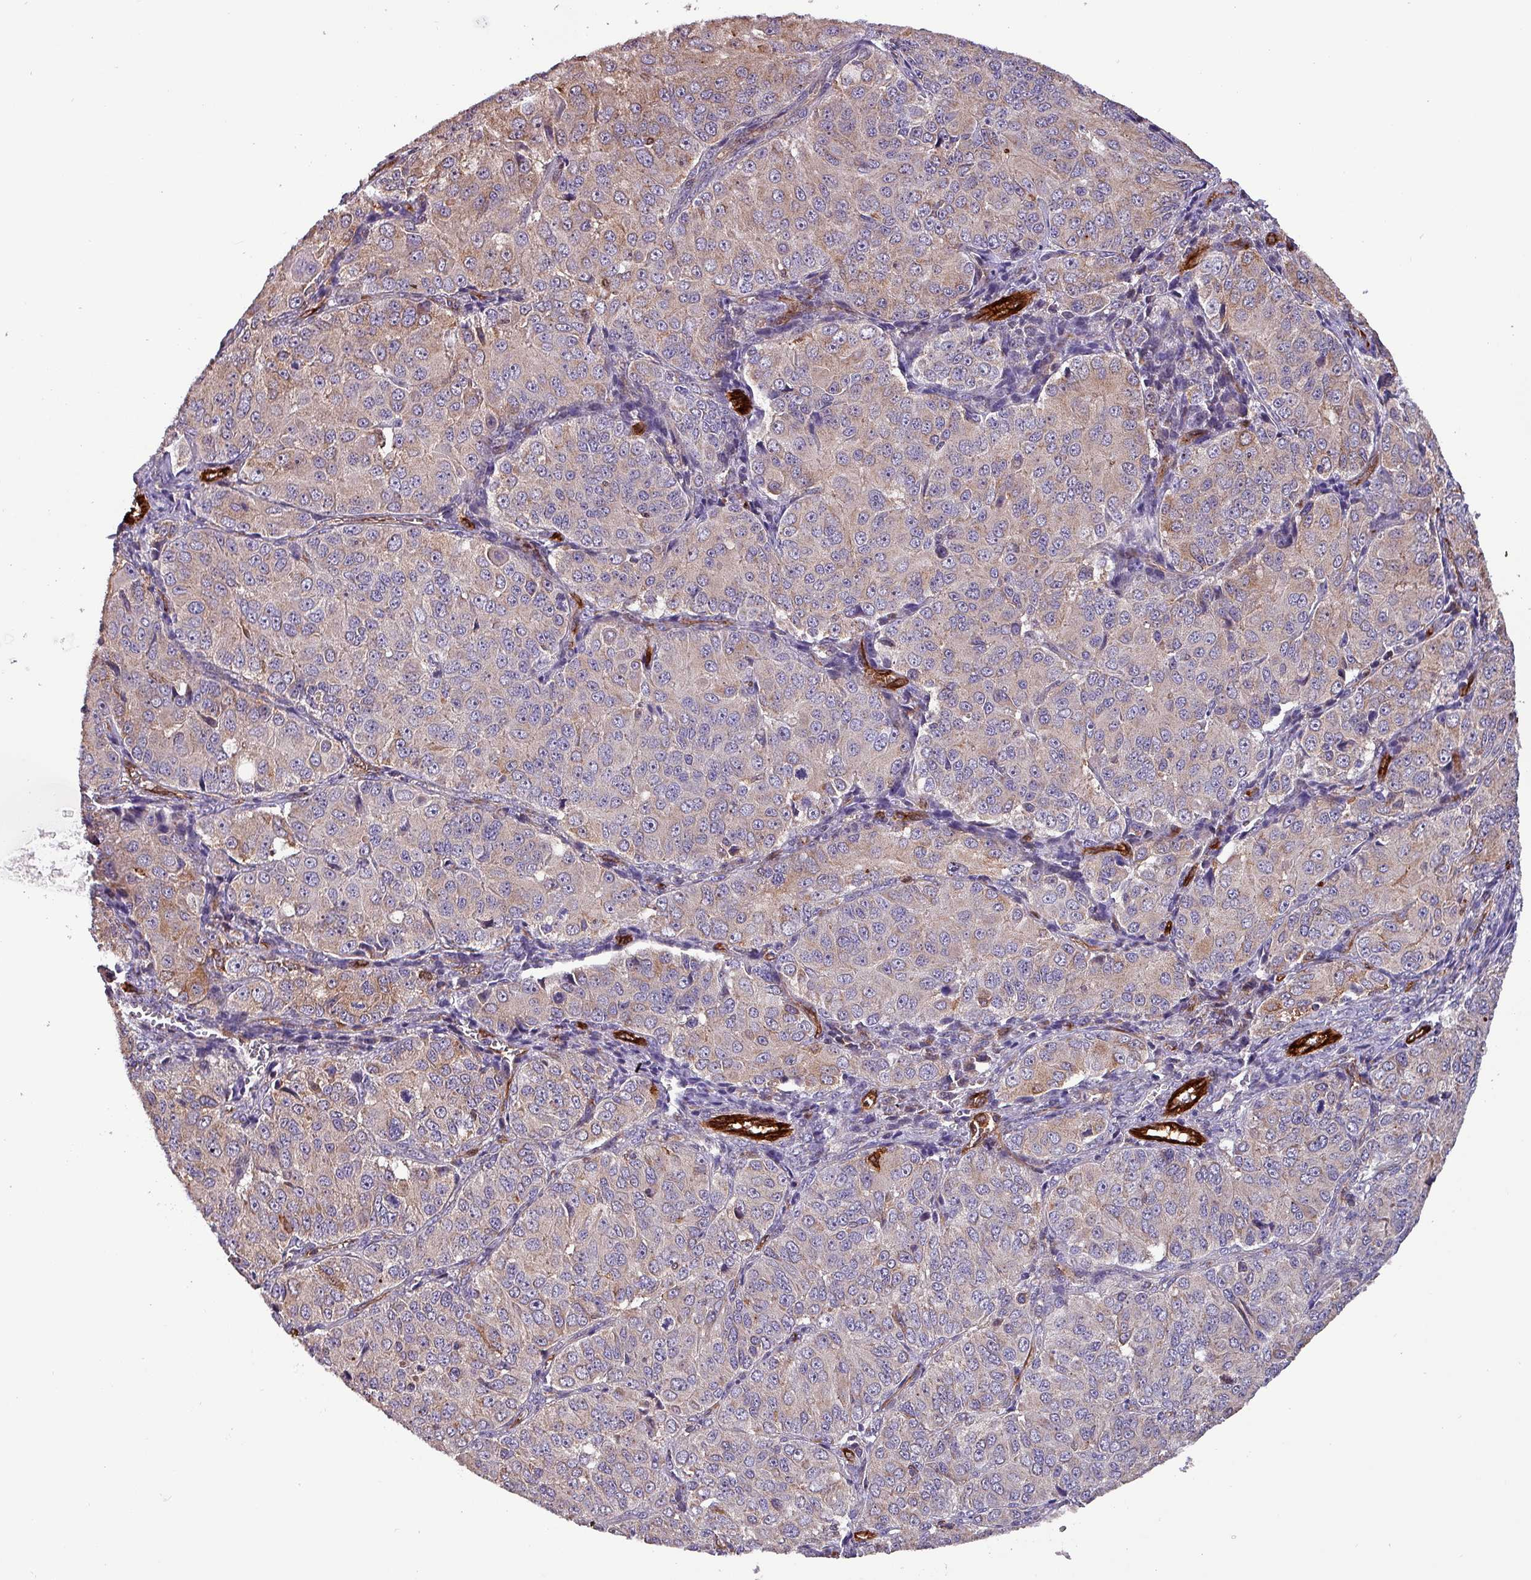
{"staining": {"intensity": "weak", "quantity": "25%-75%", "location": "cytoplasmic/membranous"}, "tissue": "ovarian cancer", "cell_type": "Tumor cells", "image_type": "cancer", "snomed": [{"axis": "morphology", "description": "Carcinoma, endometroid"}, {"axis": "topography", "description": "Ovary"}], "caption": "The histopathology image reveals immunohistochemical staining of ovarian cancer. There is weak cytoplasmic/membranous expression is seen in approximately 25%-75% of tumor cells.", "gene": "SCIN", "patient": {"sex": "female", "age": 51}}